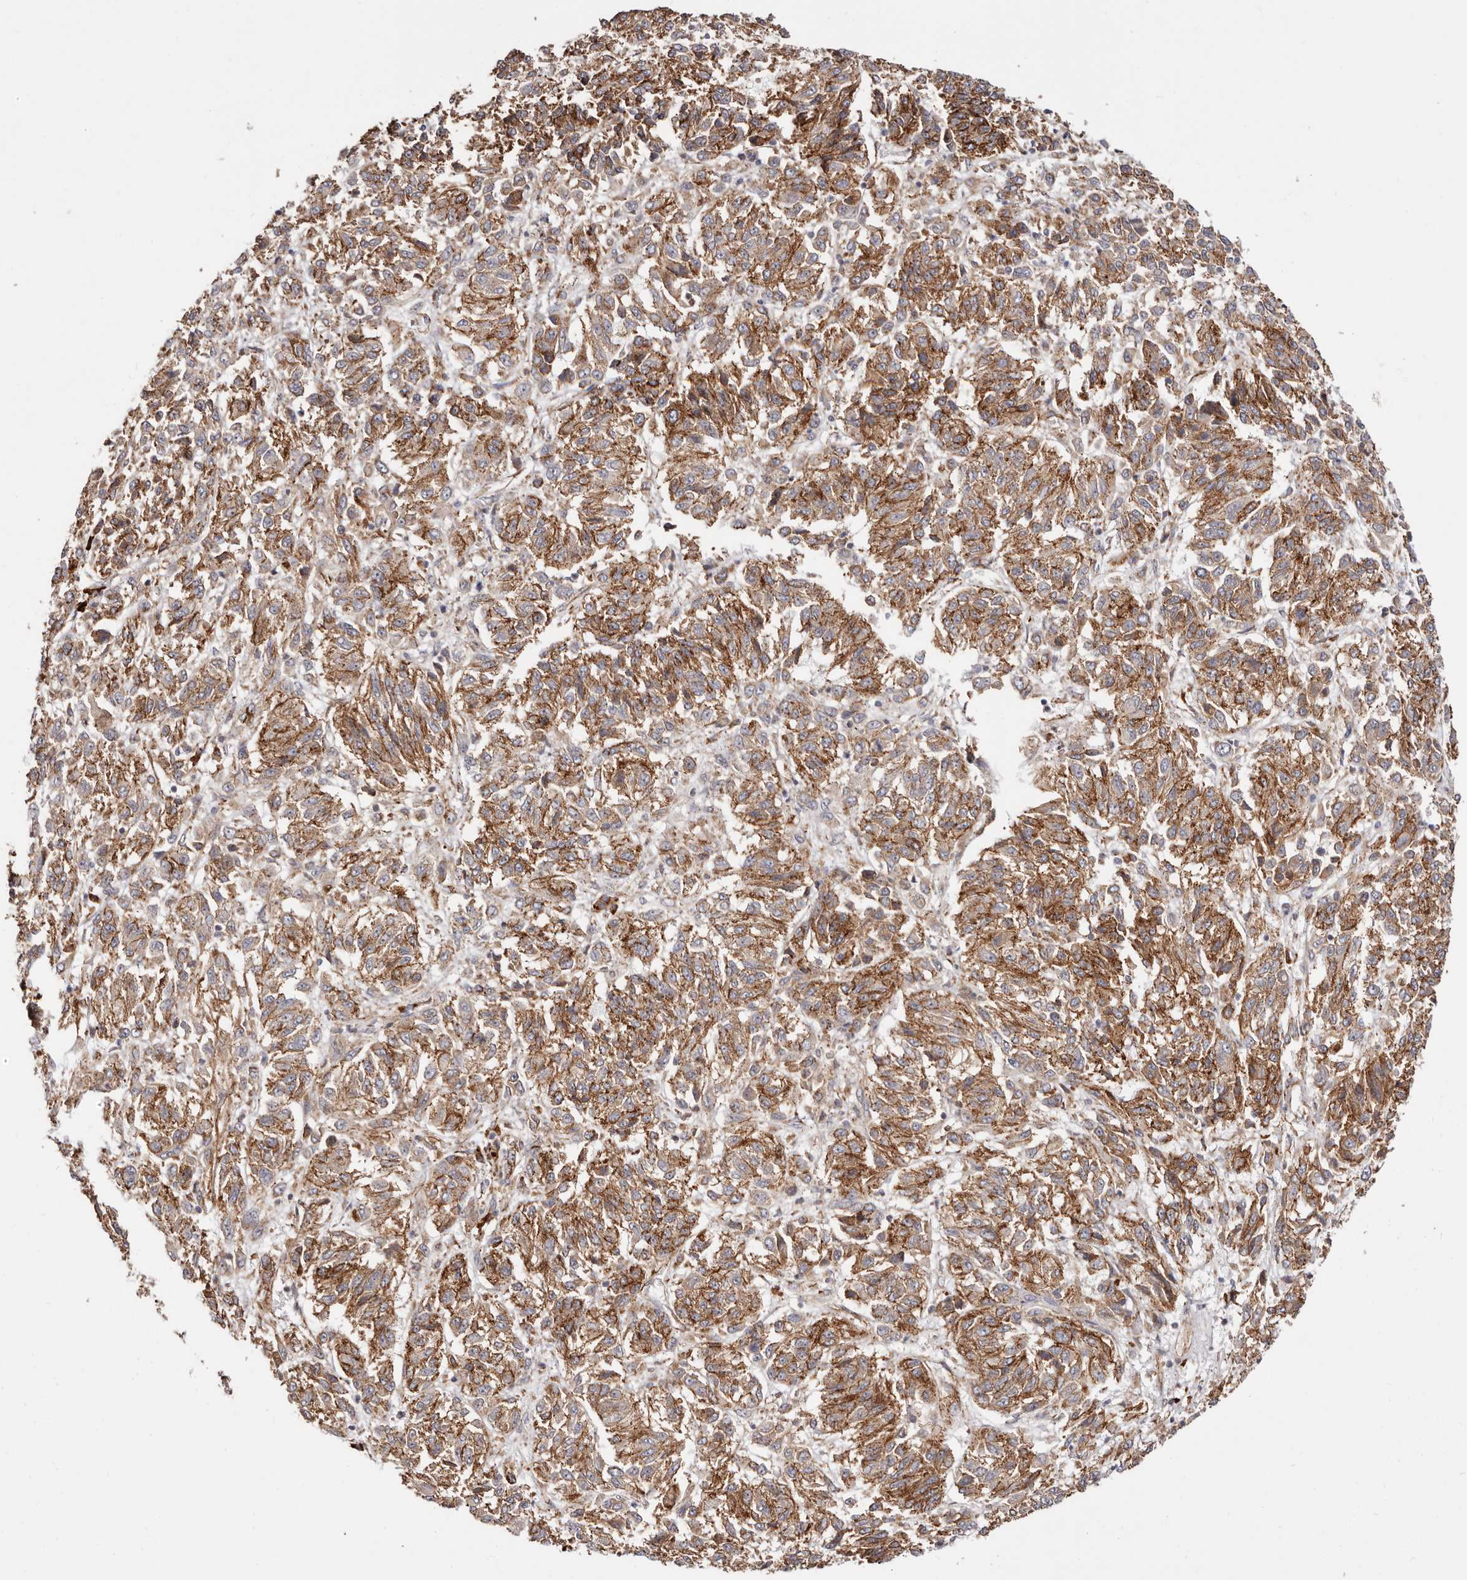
{"staining": {"intensity": "strong", "quantity": ">75%", "location": "cytoplasmic/membranous"}, "tissue": "melanoma", "cell_type": "Tumor cells", "image_type": "cancer", "snomed": [{"axis": "morphology", "description": "Malignant melanoma, Metastatic site"}, {"axis": "topography", "description": "Lung"}], "caption": "About >75% of tumor cells in melanoma demonstrate strong cytoplasmic/membranous protein positivity as visualized by brown immunohistochemical staining.", "gene": "CTNNB1", "patient": {"sex": "male", "age": 64}}